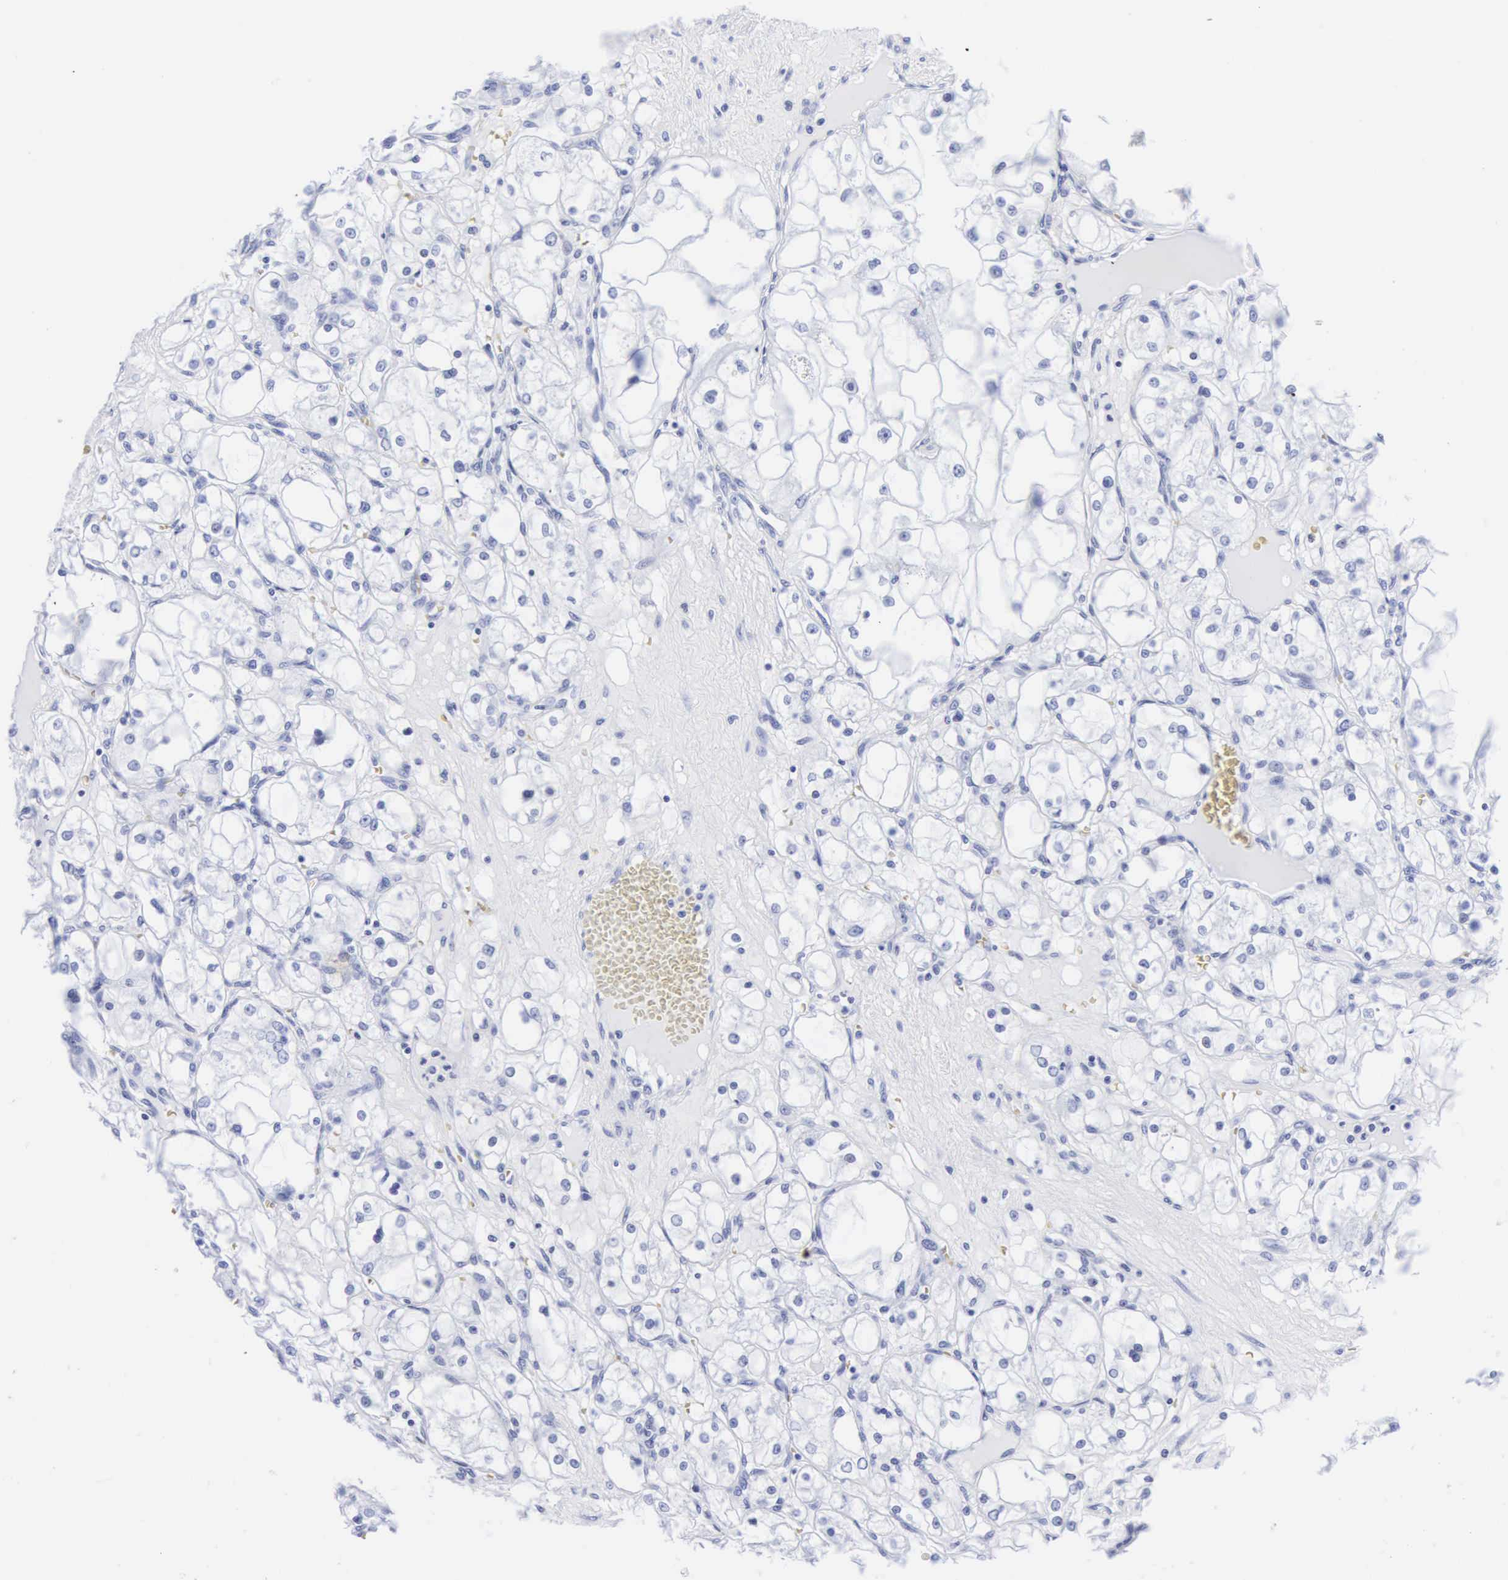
{"staining": {"intensity": "negative", "quantity": "none", "location": "none"}, "tissue": "renal cancer", "cell_type": "Tumor cells", "image_type": "cancer", "snomed": [{"axis": "morphology", "description": "Adenocarcinoma, NOS"}, {"axis": "topography", "description": "Kidney"}], "caption": "The histopathology image reveals no staining of tumor cells in renal cancer. (Stains: DAB IHC with hematoxylin counter stain, Microscopy: brightfield microscopy at high magnification).", "gene": "CGB3", "patient": {"sex": "male", "age": 61}}